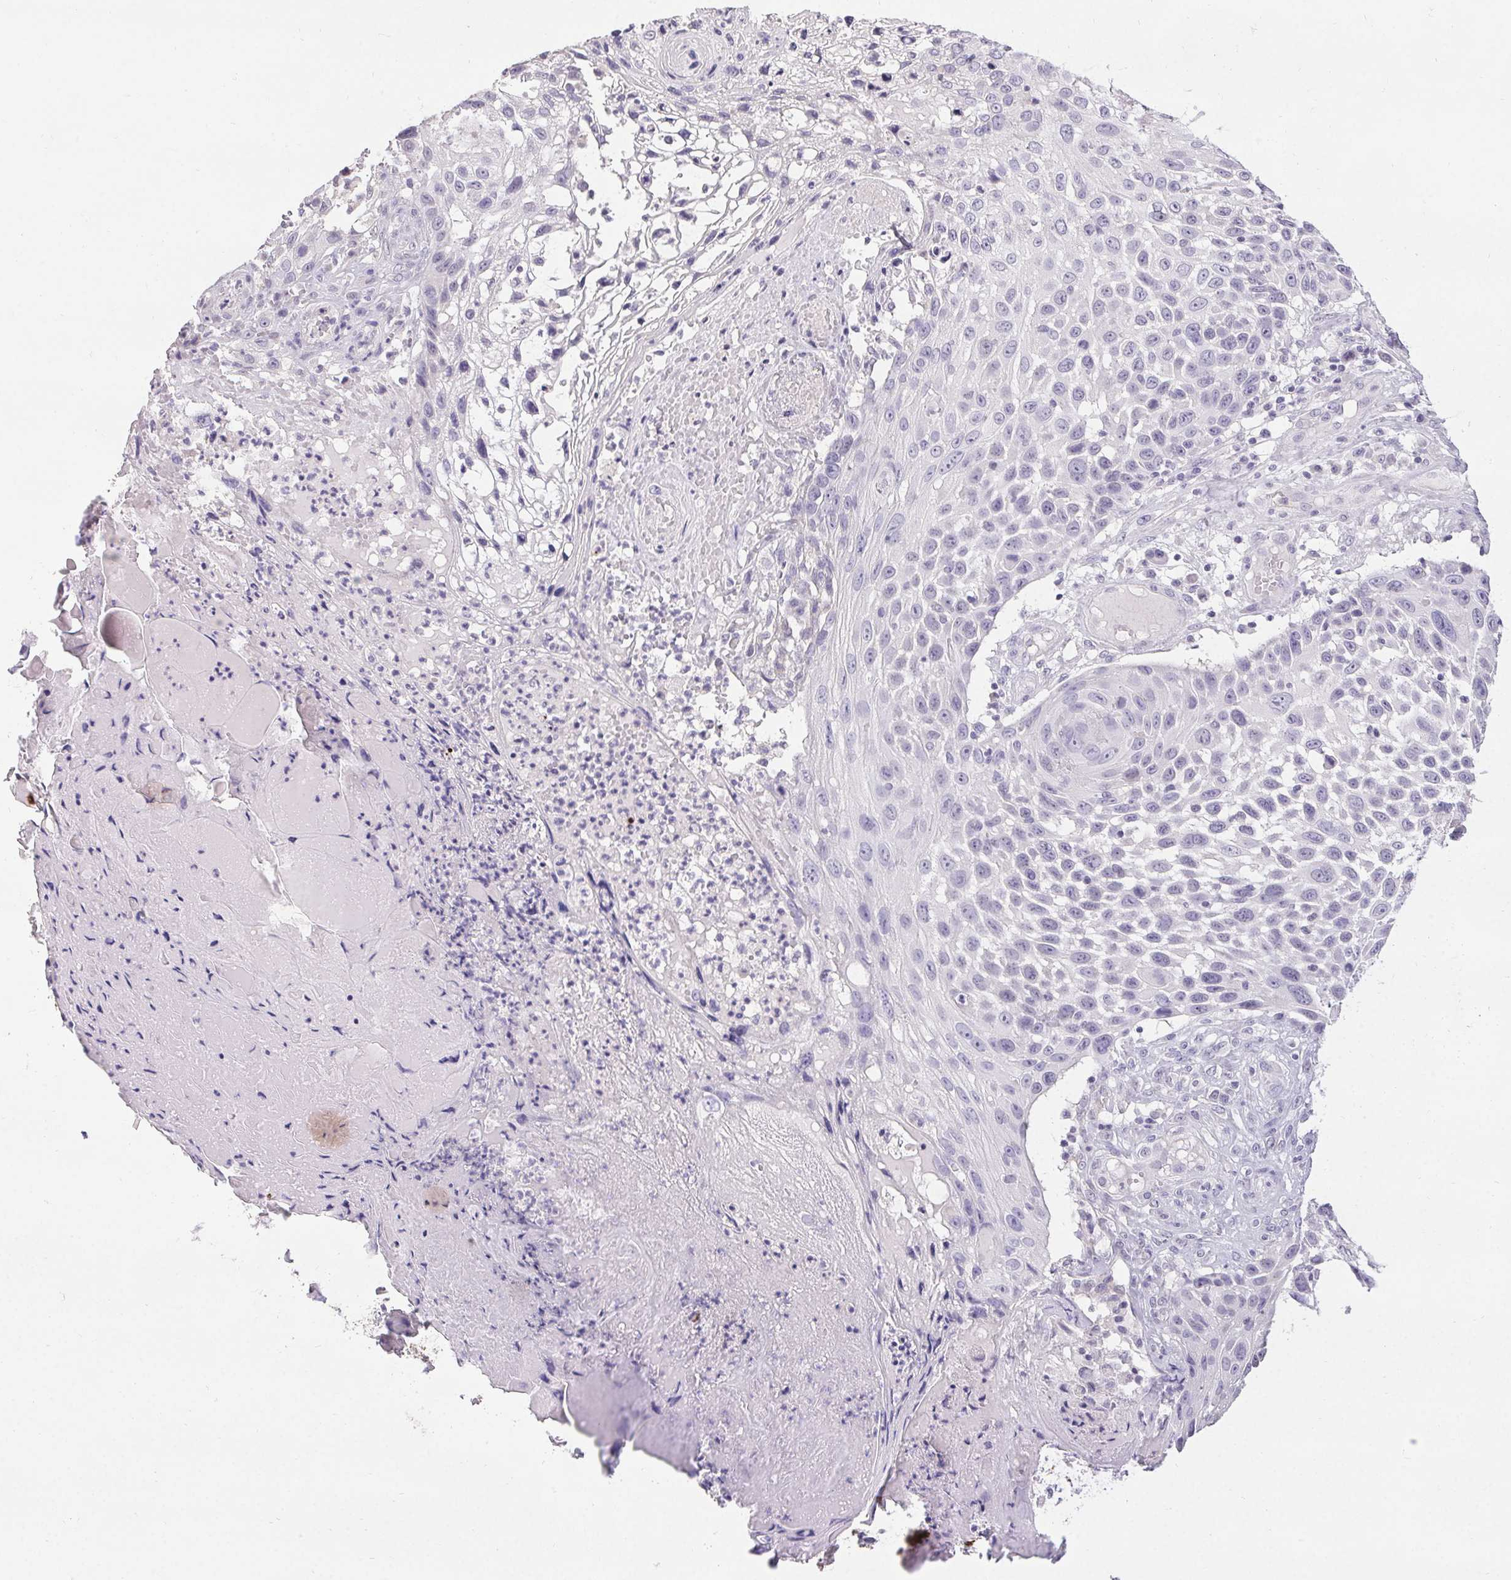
{"staining": {"intensity": "negative", "quantity": "none", "location": "none"}, "tissue": "skin cancer", "cell_type": "Tumor cells", "image_type": "cancer", "snomed": [{"axis": "morphology", "description": "Squamous cell carcinoma, NOS"}, {"axis": "topography", "description": "Skin"}], "caption": "Skin cancer stained for a protein using IHC demonstrates no staining tumor cells.", "gene": "PMEL", "patient": {"sex": "male", "age": 92}}